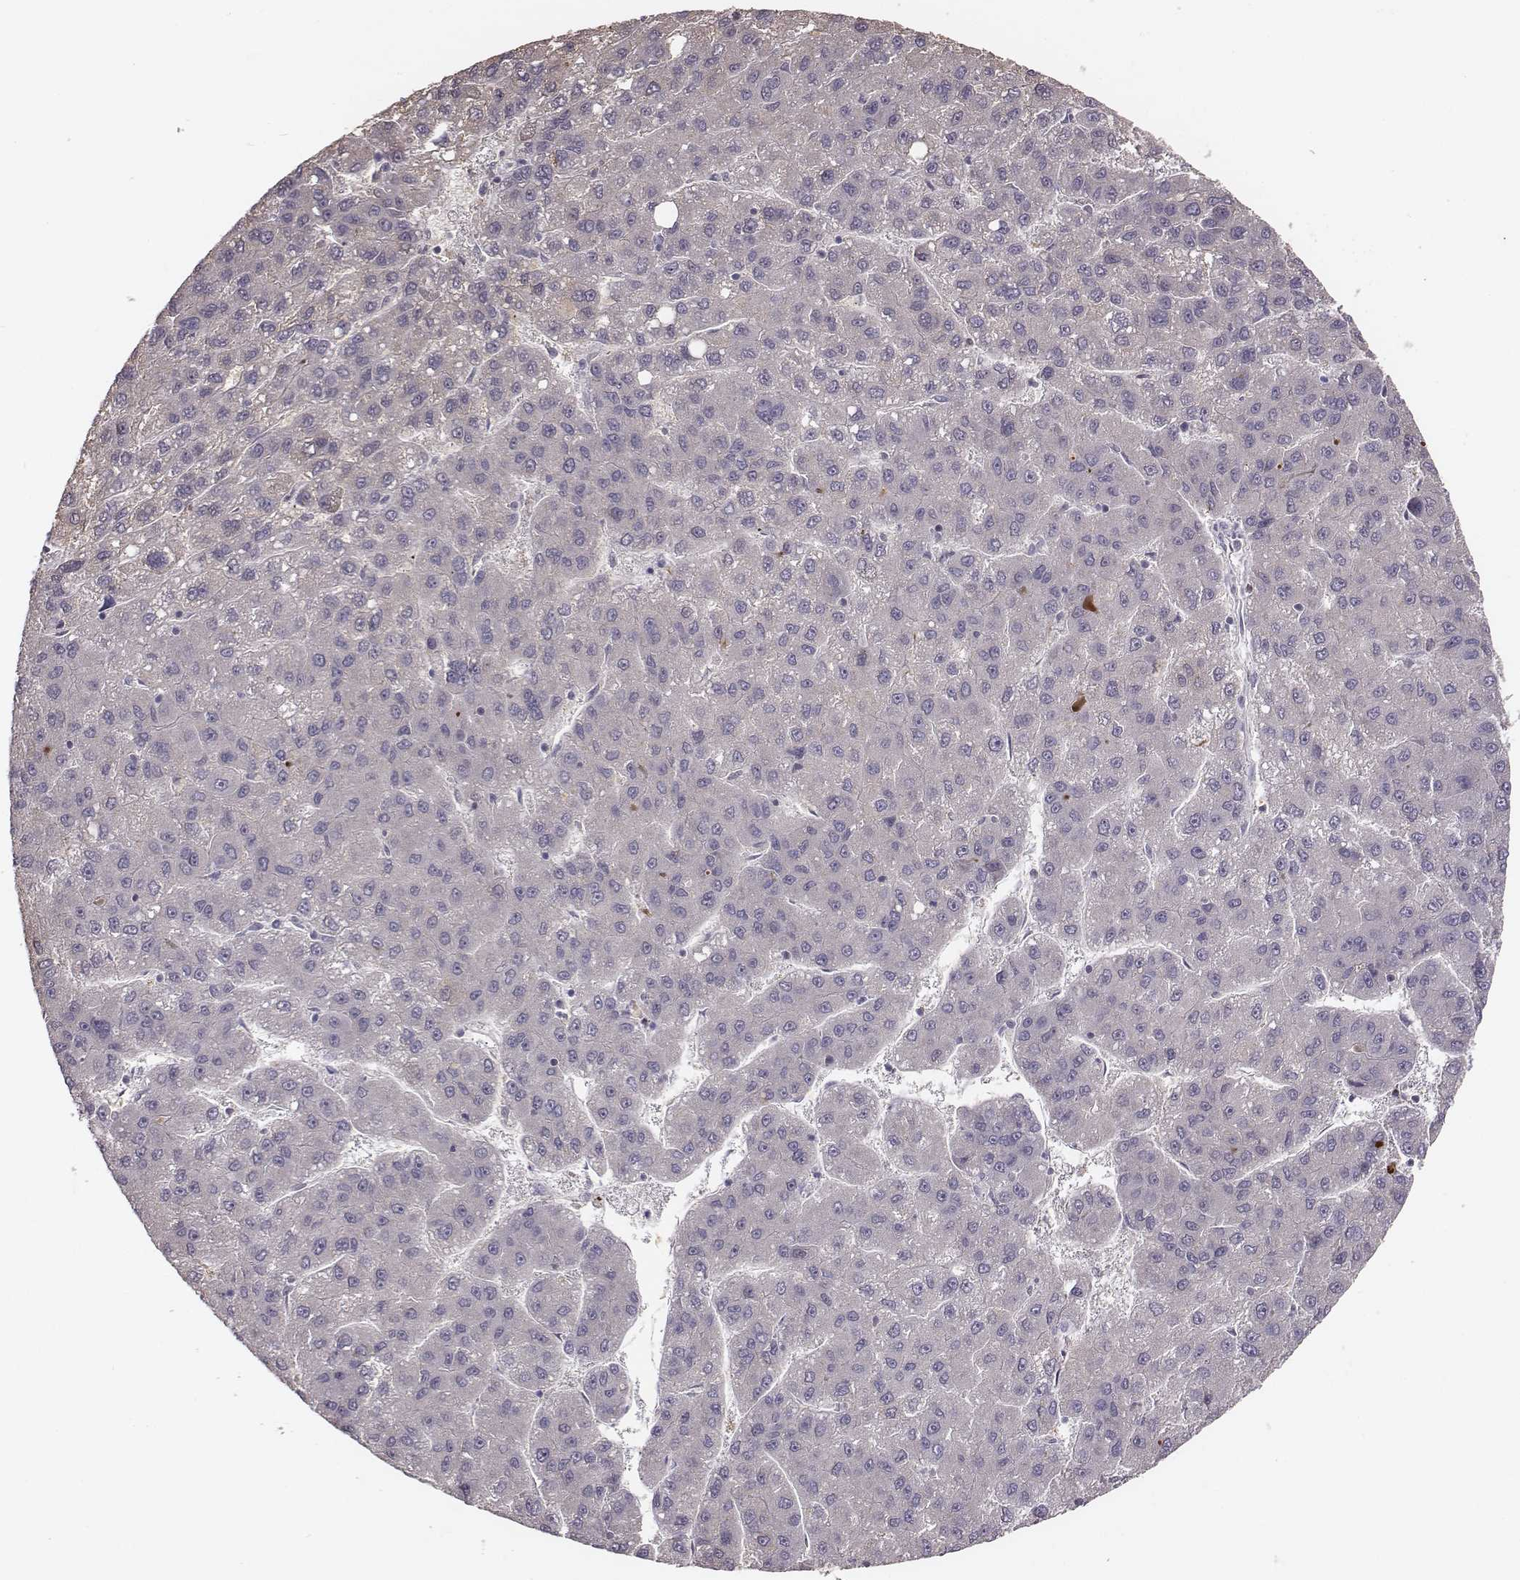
{"staining": {"intensity": "negative", "quantity": "none", "location": "none"}, "tissue": "liver cancer", "cell_type": "Tumor cells", "image_type": "cancer", "snomed": [{"axis": "morphology", "description": "Carcinoma, Hepatocellular, NOS"}, {"axis": "topography", "description": "Liver"}], "caption": "DAB immunohistochemical staining of human liver cancer reveals no significant positivity in tumor cells.", "gene": "SLC22A6", "patient": {"sex": "female", "age": 82}}